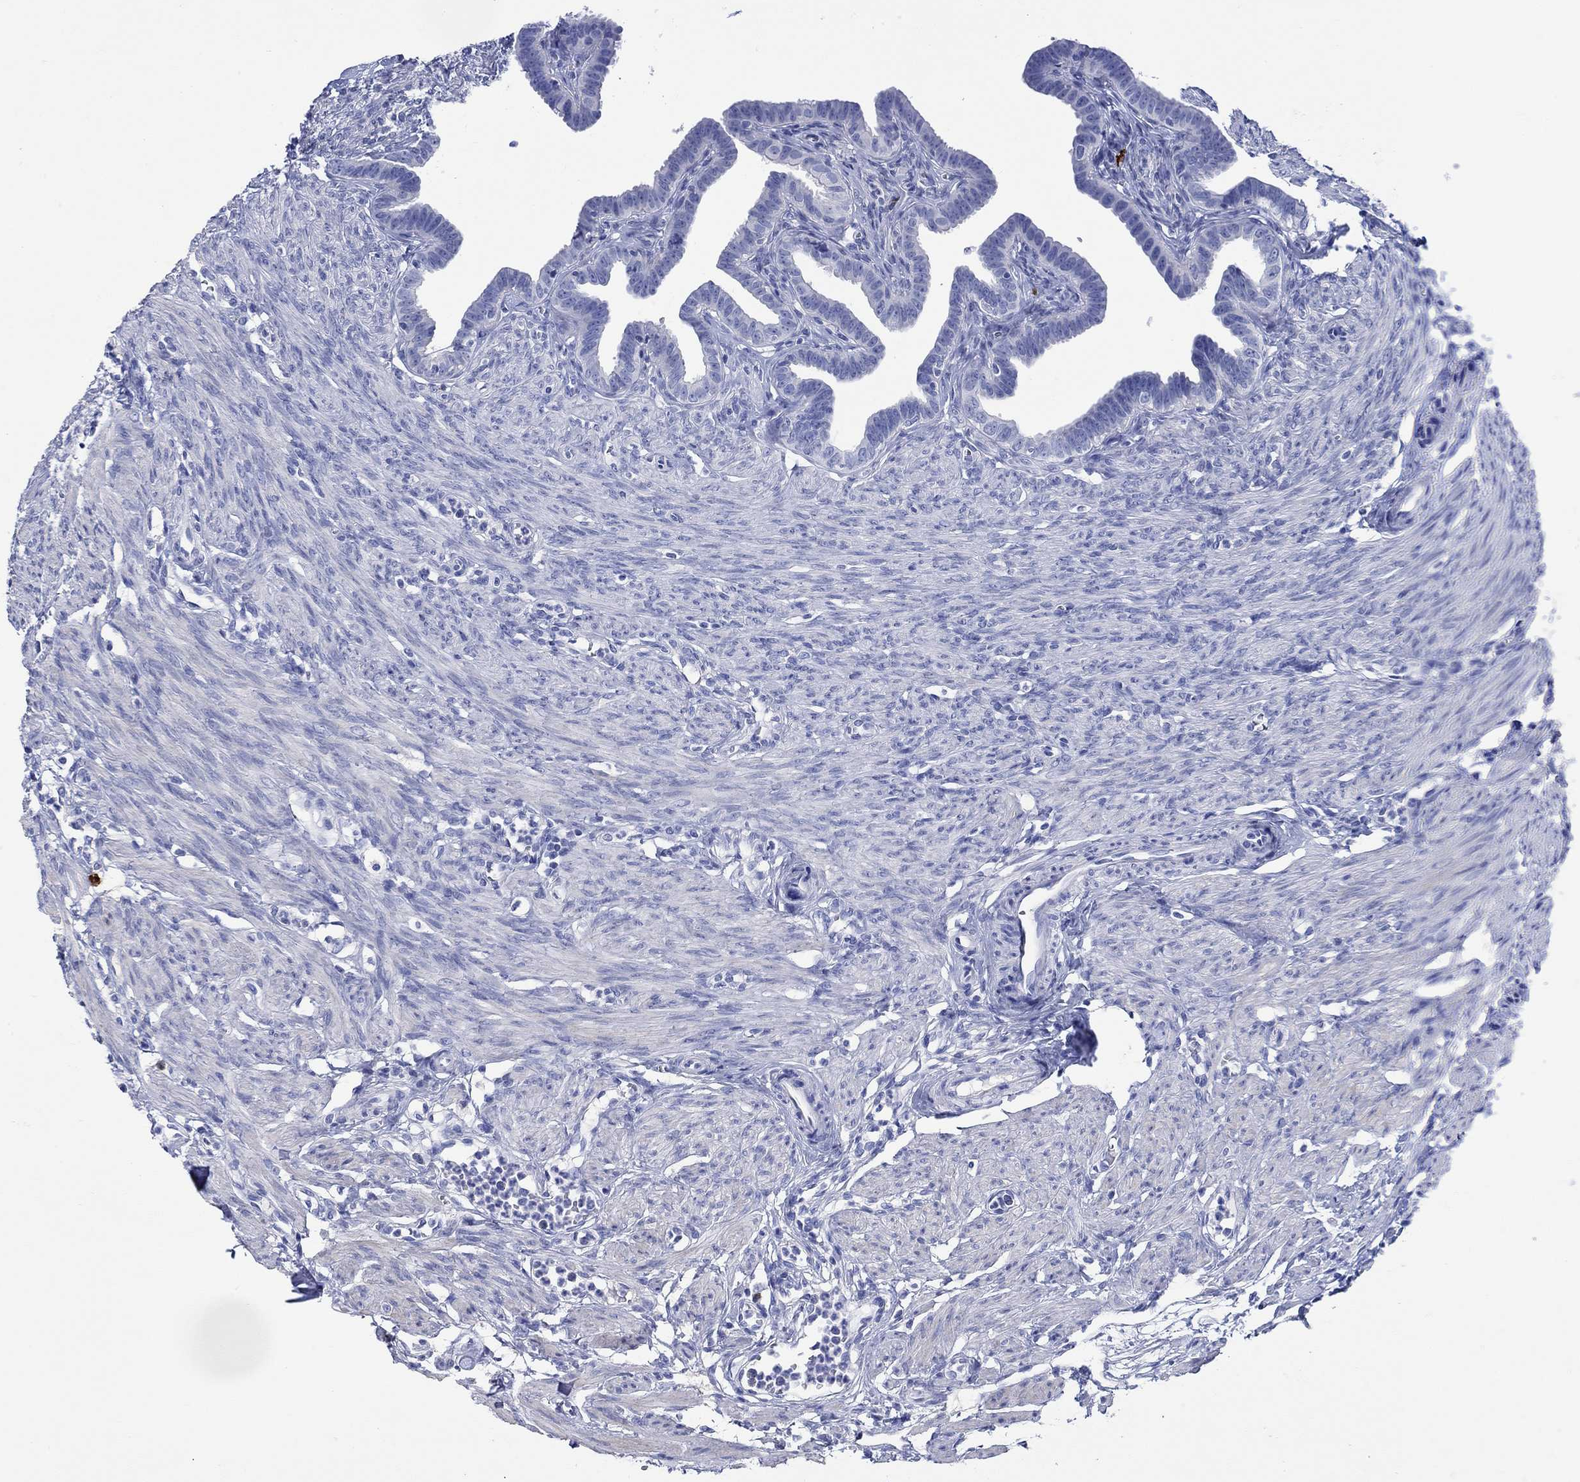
{"staining": {"intensity": "negative", "quantity": "none", "location": "none"}, "tissue": "fallopian tube", "cell_type": "Glandular cells", "image_type": "normal", "snomed": [{"axis": "morphology", "description": "Normal tissue, NOS"}, {"axis": "topography", "description": "Fallopian tube"}, {"axis": "topography", "description": "Ovary"}], "caption": "Fallopian tube was stained to show a protein in brown. There is no significant positivity in glandular cells. The staining was performed using DAB to visualize the protein expression in brown, while the nuclei were stained in blue with hematoxylin (Magnification: 20x).", "gene": "P2RY6", "patient": {"sex": "female", "age": 33}}